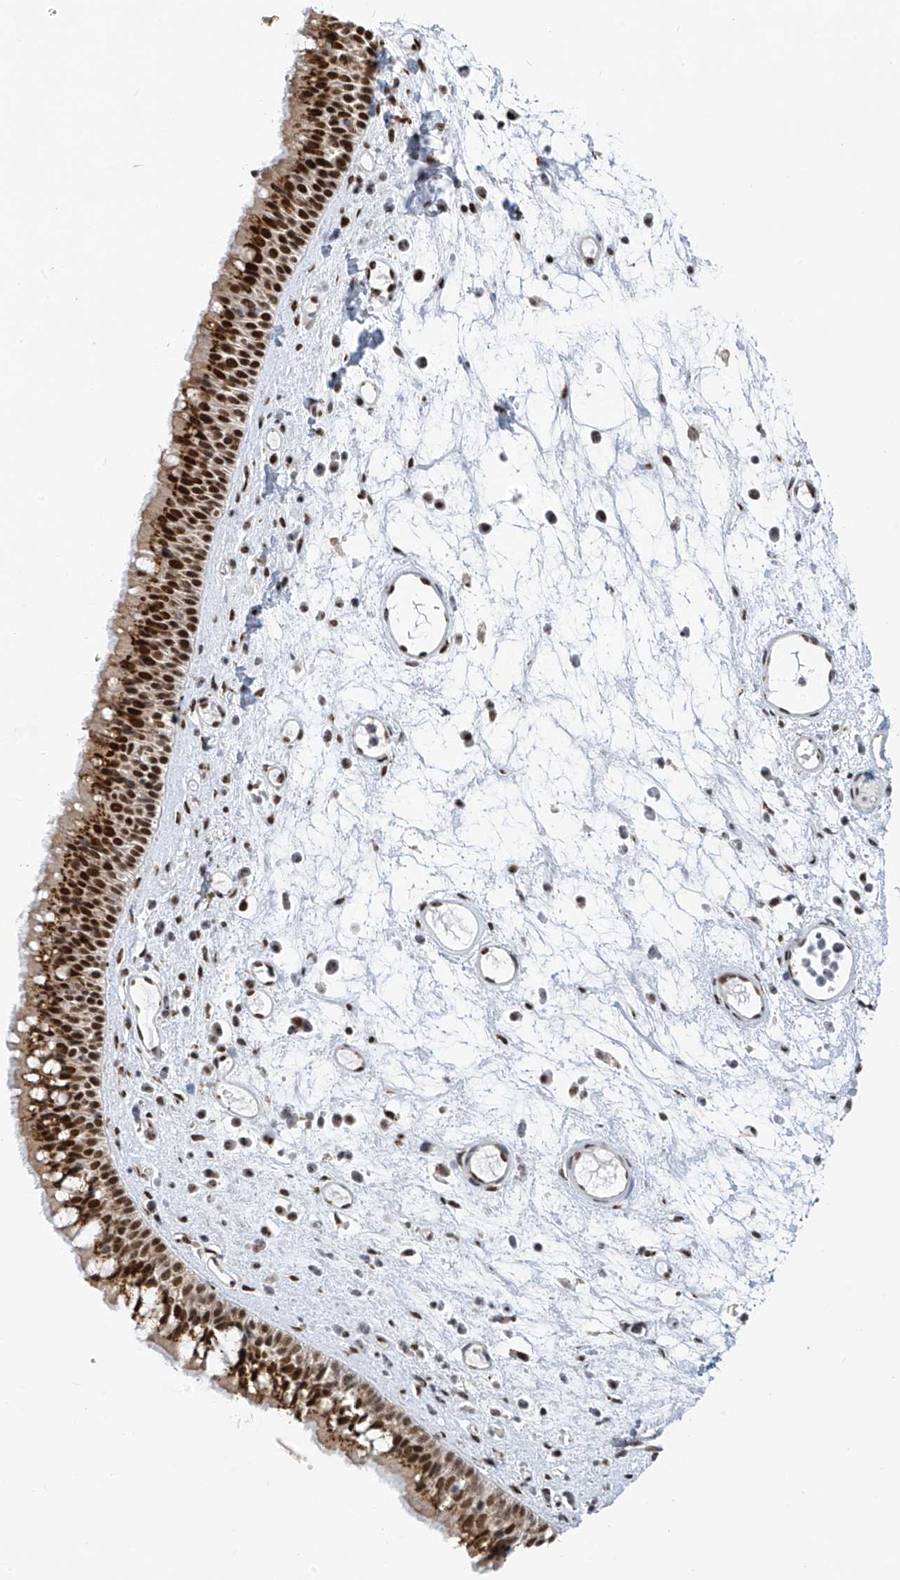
{"staining": {"intensity": "strong", "quantity": ">75%", "location": "cytoplasmic/membranous,nuclear"}, "tissue": "nasopharynx", "cell_type": "Respiratory epithelial cells", "image_type": "normal", "snomed": [{"axis": "morphology", "description": "Normal tissue, NOS"}, {"axis": "morphology", "description": "Inflammation, NOS"}, {"axis": "morphology", "description": "Malignant melanoma, Metastatic site"}, {"axis": "topography", "description": "Nasopharynx"}], "caption": "Respiratory epithelial cells display high levels of strong cytoplasmic/membranous,nuclear staining in about >75% of cells in unremarkable human nasopharynx. (DAB (3,3'-diaminobenzidine) = brown stain, brightfield microscopy at high magnification).", "gene": "APLF", "patient": {"sex": "male", "age": 70}}